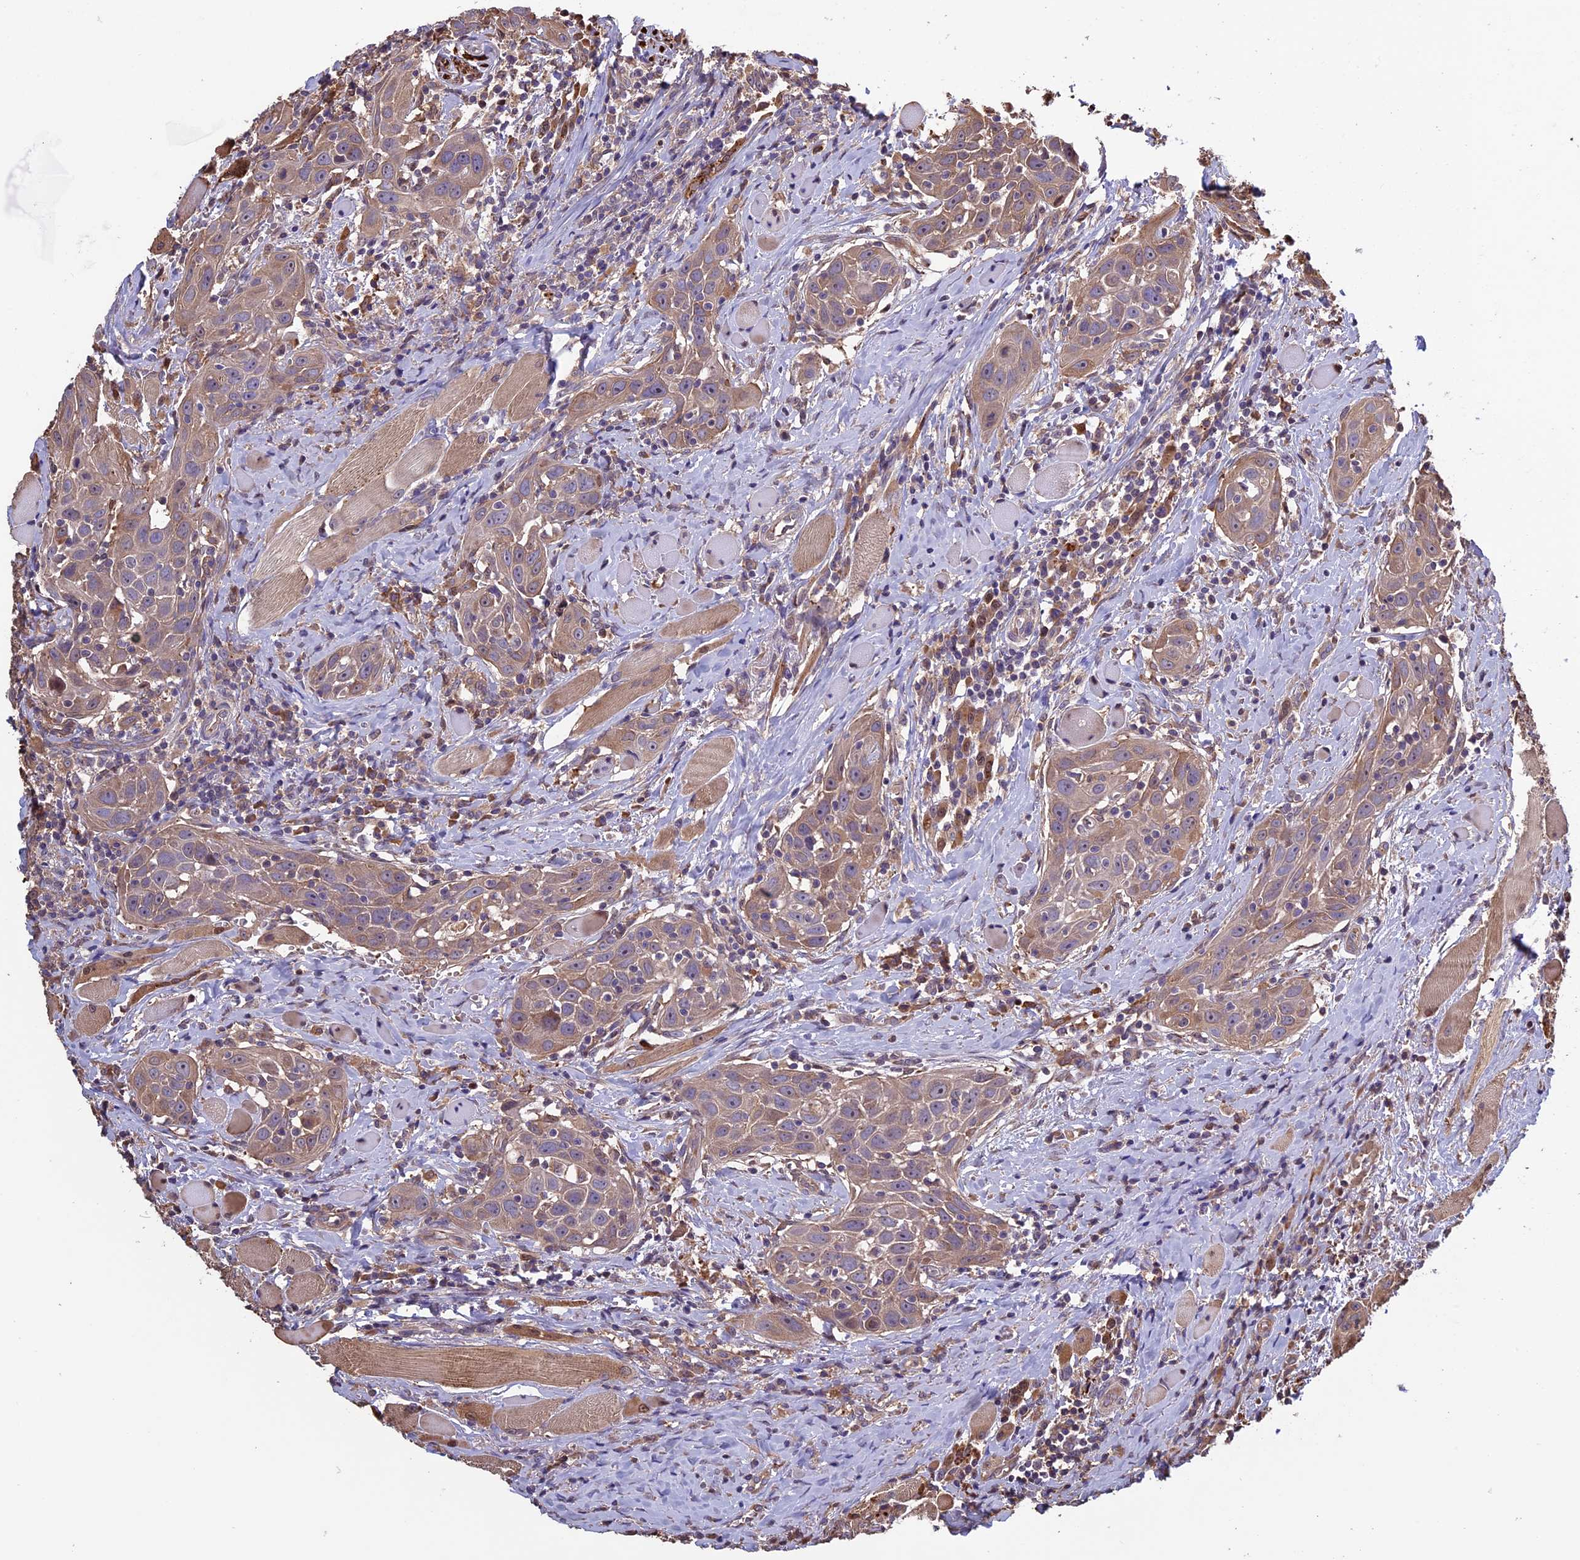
{"staining": {"intensity": "weak", "quantity": ">75%", "location": "cytoplasmic/membranous"}, "tissue": "head and neck cancer", "cell_type": "Tumor cells", "image_type": "cancer", "snomed": [{"axis": "morphology", "description": "Squamous cell carcinoma, NOS"}, {"axis": "topography", "description": "Oral tissue"}, {"axis": "topography", "description": "Head-Neck"}], "caption": "Weak cytoplasmic/membranous protein positivity is seen in approximately >75% of tumor cells in squamous cell carcinoma (head and neck).", "gene": "VWA3A", "patient": {"sex": "female", "age": 50}}